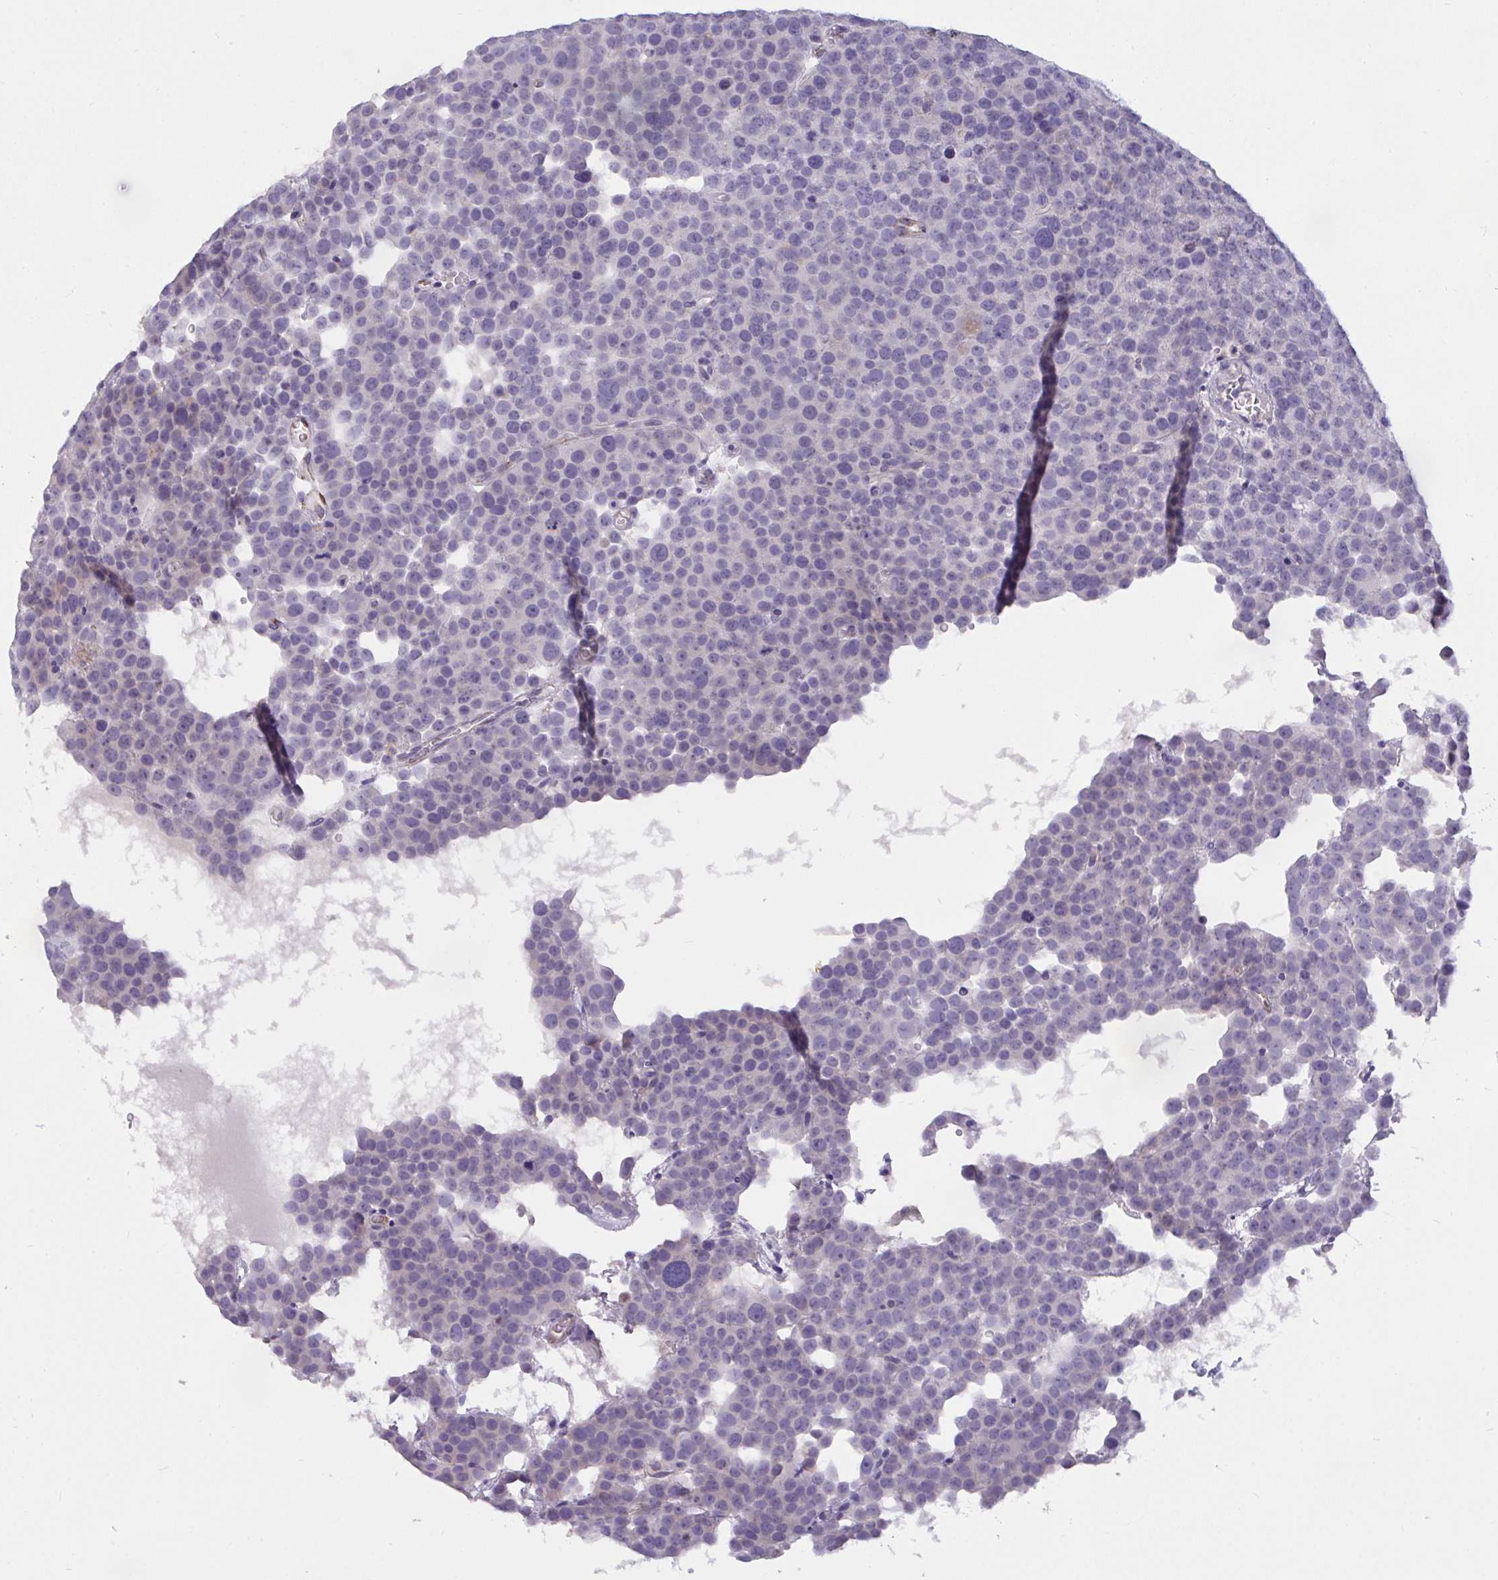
{"staining": {"intensity": "negative", "quantity": "none", "location": "none"}, "tissue": "testis cancer", "cell_type": "Tumor cells", "image_type": "cancer", "snomed": [{"axis": "morphology", "description": "Seminoma, NOS"}, {"axis": "topography", "description": "Testis"}], "caption": "Immunohistochemical staining of human seminoma (testis) demonstrates no significant staining in tumor cells.", "gene": "SEMA6B", "patient": {"sex": "male", "age": 71}}